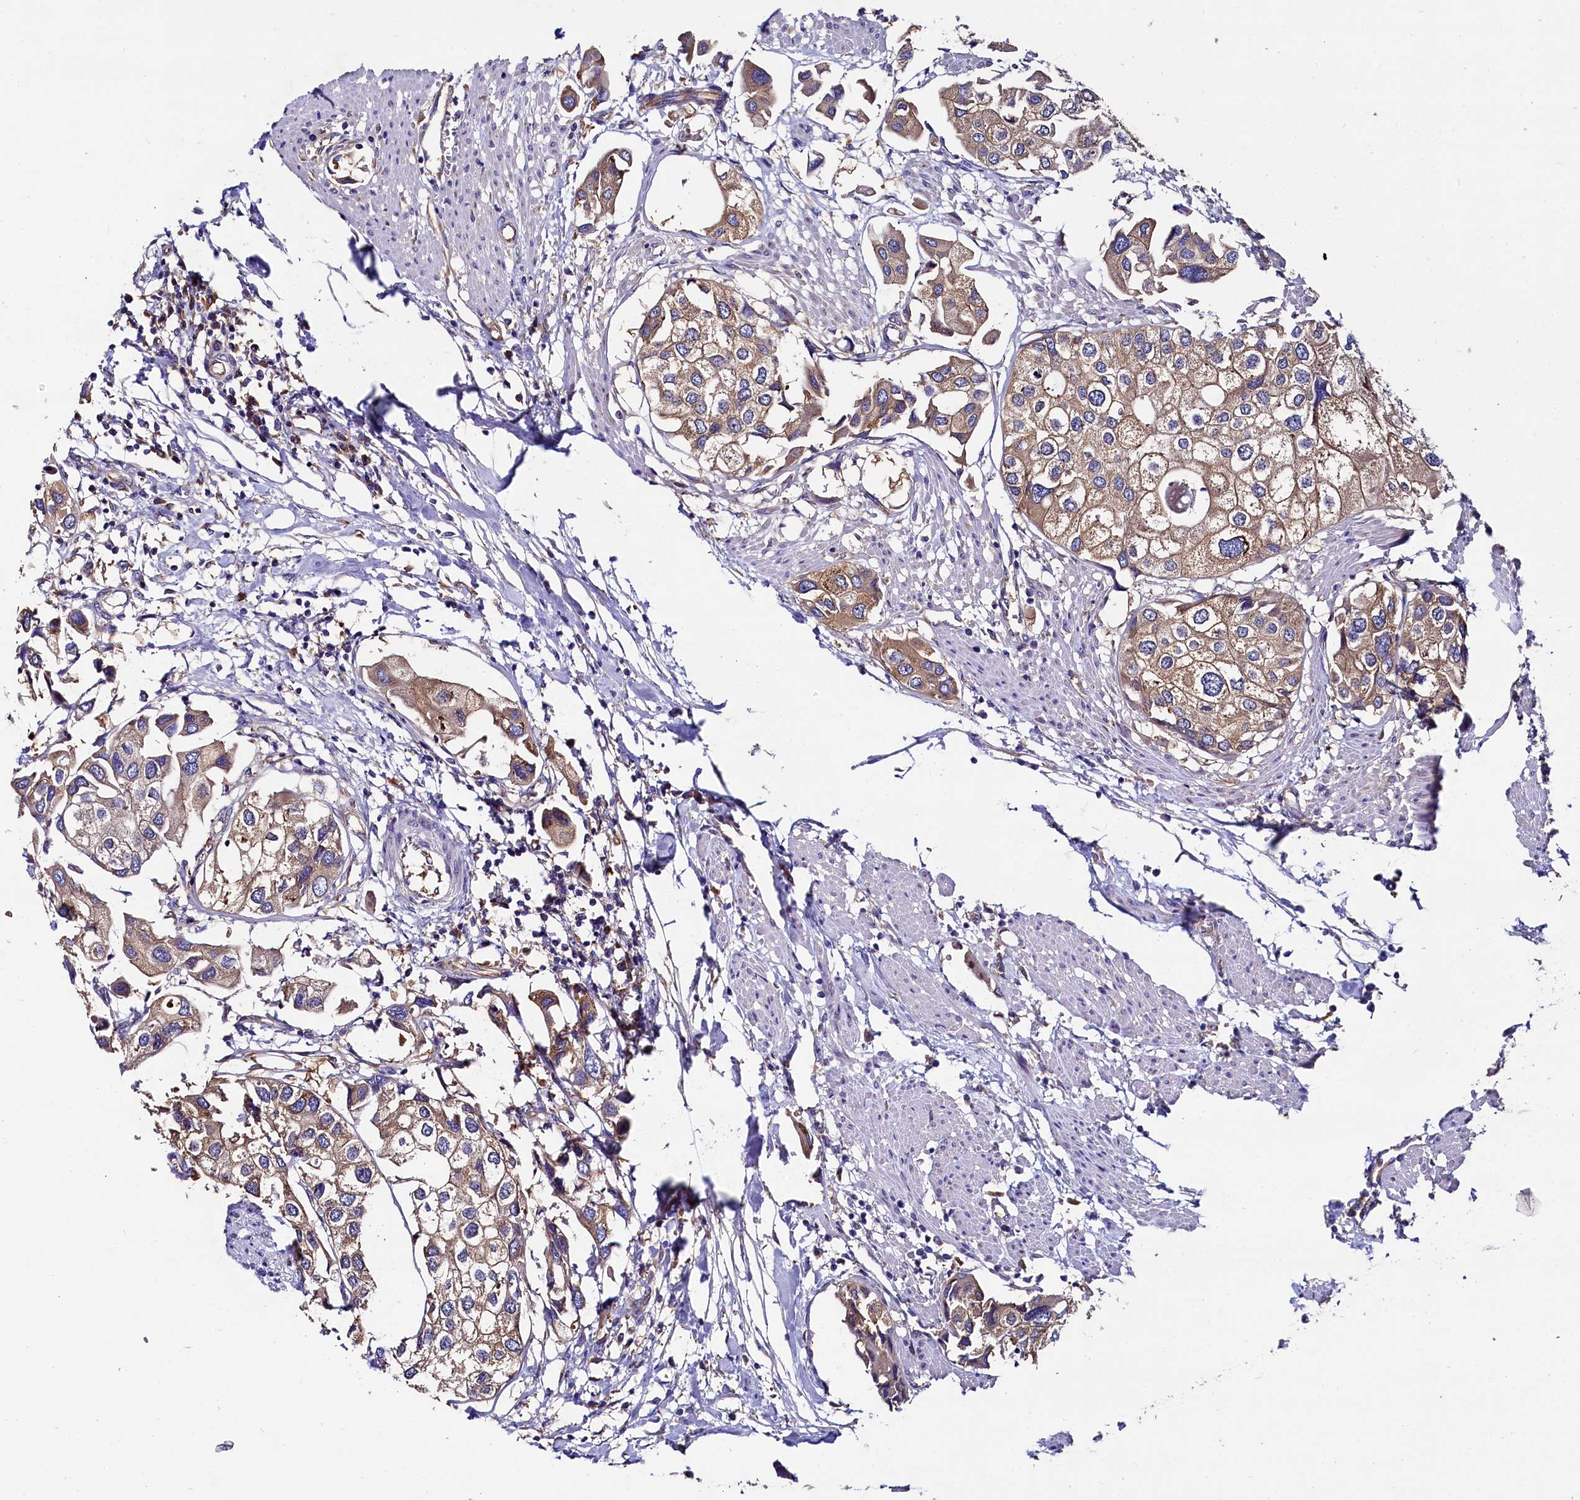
{"staining": {"intensity": "moderate", "quantity": ">75%", "location": "cytoplasmic/membranous"}, "tissue": "urothelial cancer", "cell_type": "Tumor cells", "image_type": "cancer", "snomed": [{"axis": "morphology", "description": "Urothelial carcinoma, High grade"}, {"axis": "topography", "description": "Urinary bladder"}], "caption": "Immunohistochemical staining of human urothelial cancer shows medium levels of moderate cytoplasmic/membranous expression in about >75% of tumor cells.", "gene": "QARS1", "patient": {"sex": "male", "age": 64}}